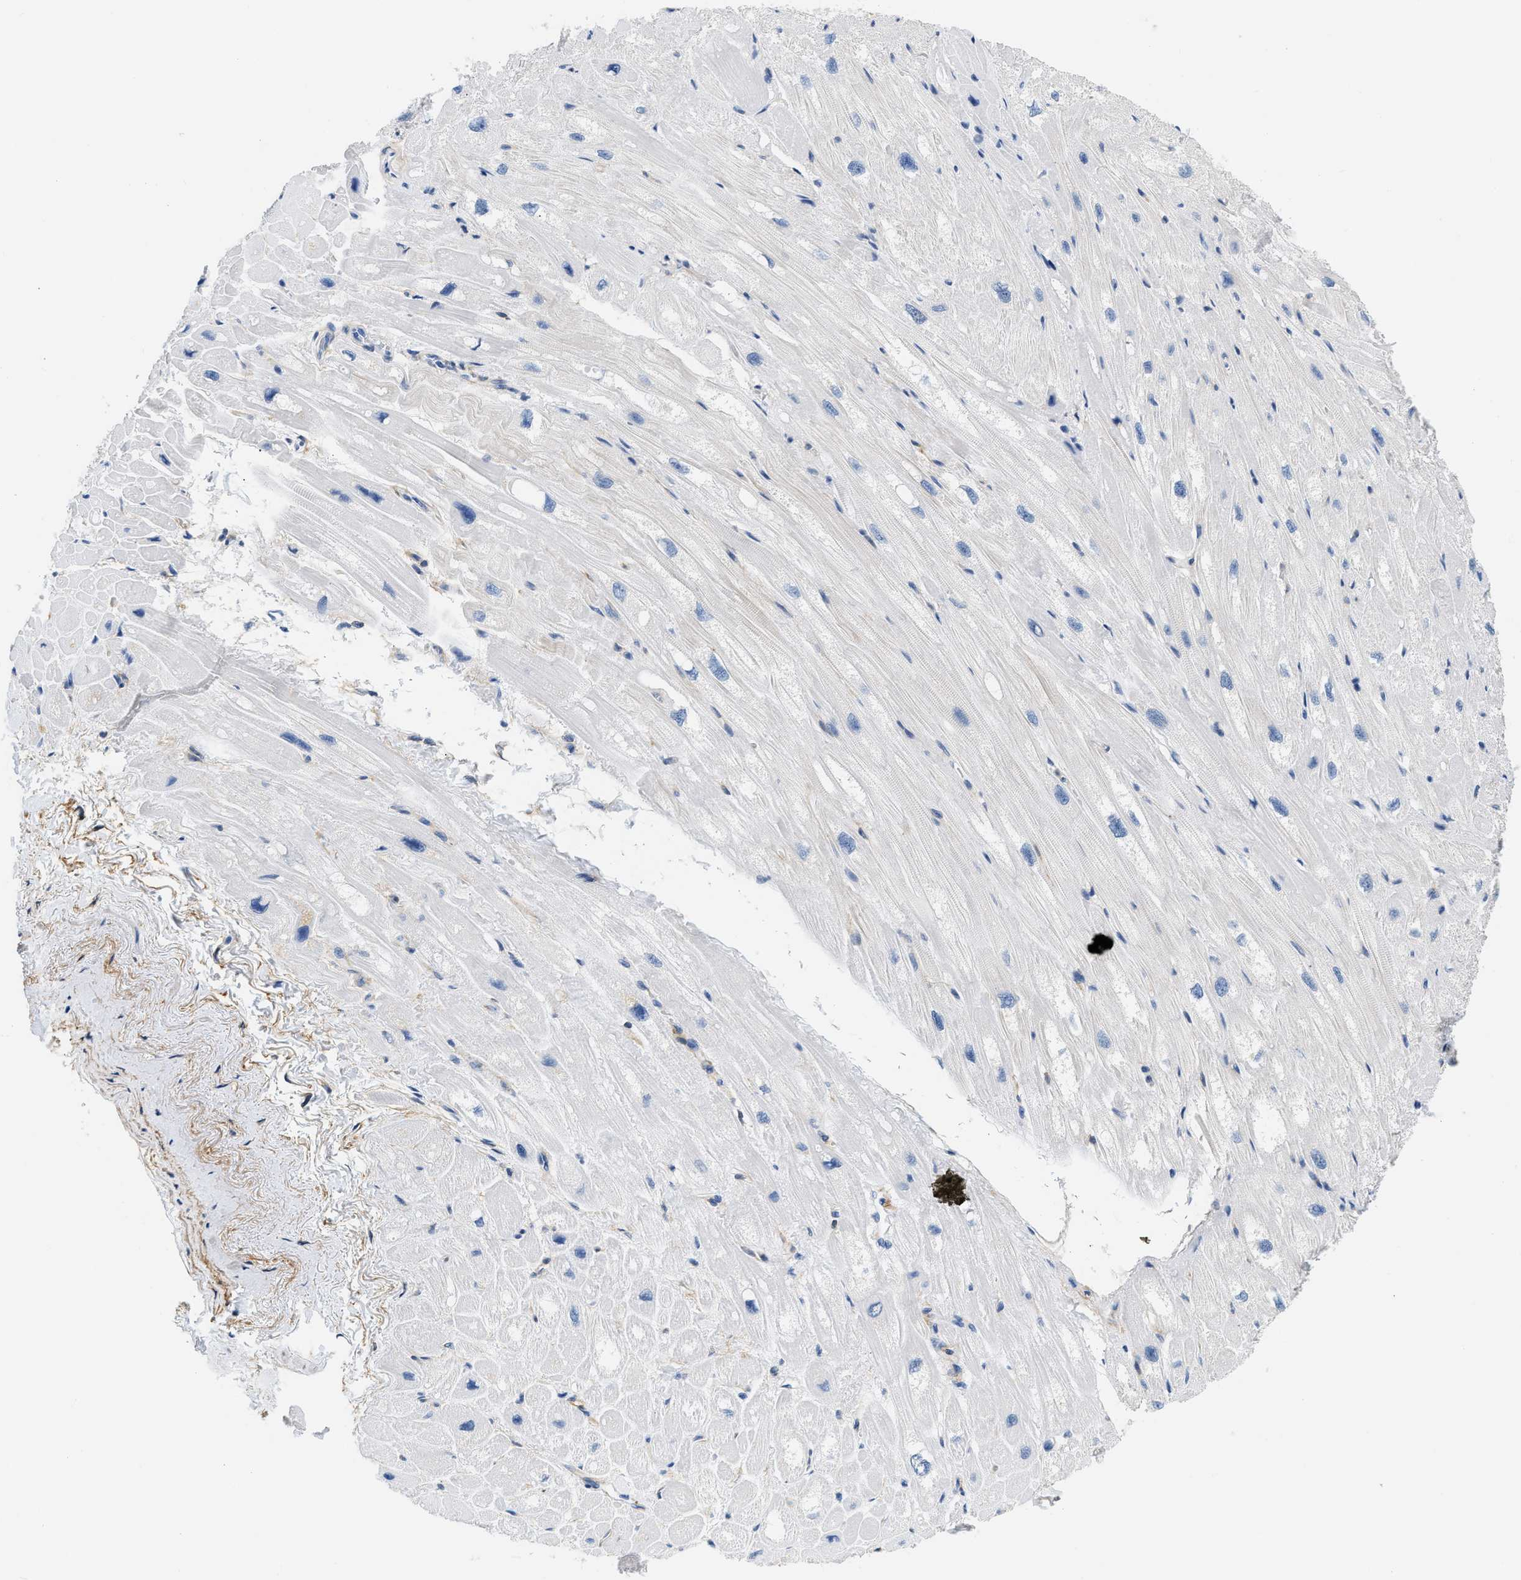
{"staining": {"intensity": "negative", "quantity": "none", "location": "none"}, "tissue": "heart muscle", "cell_type": "Cardiomyocytes", "image_type": "normal", "snomed": [{"axis": "morphology", "description": "Normal tissue, NOS"}, {"axis": "topography", "description": "Heart"}], "caption": "IHC histopathology image of unremarkable human heart muscle stained for a protein (brown), which displays no staining in cardiomyocytes.", "gene": "PDGFRB", "patient": {"sex": "male", "age": 49}}